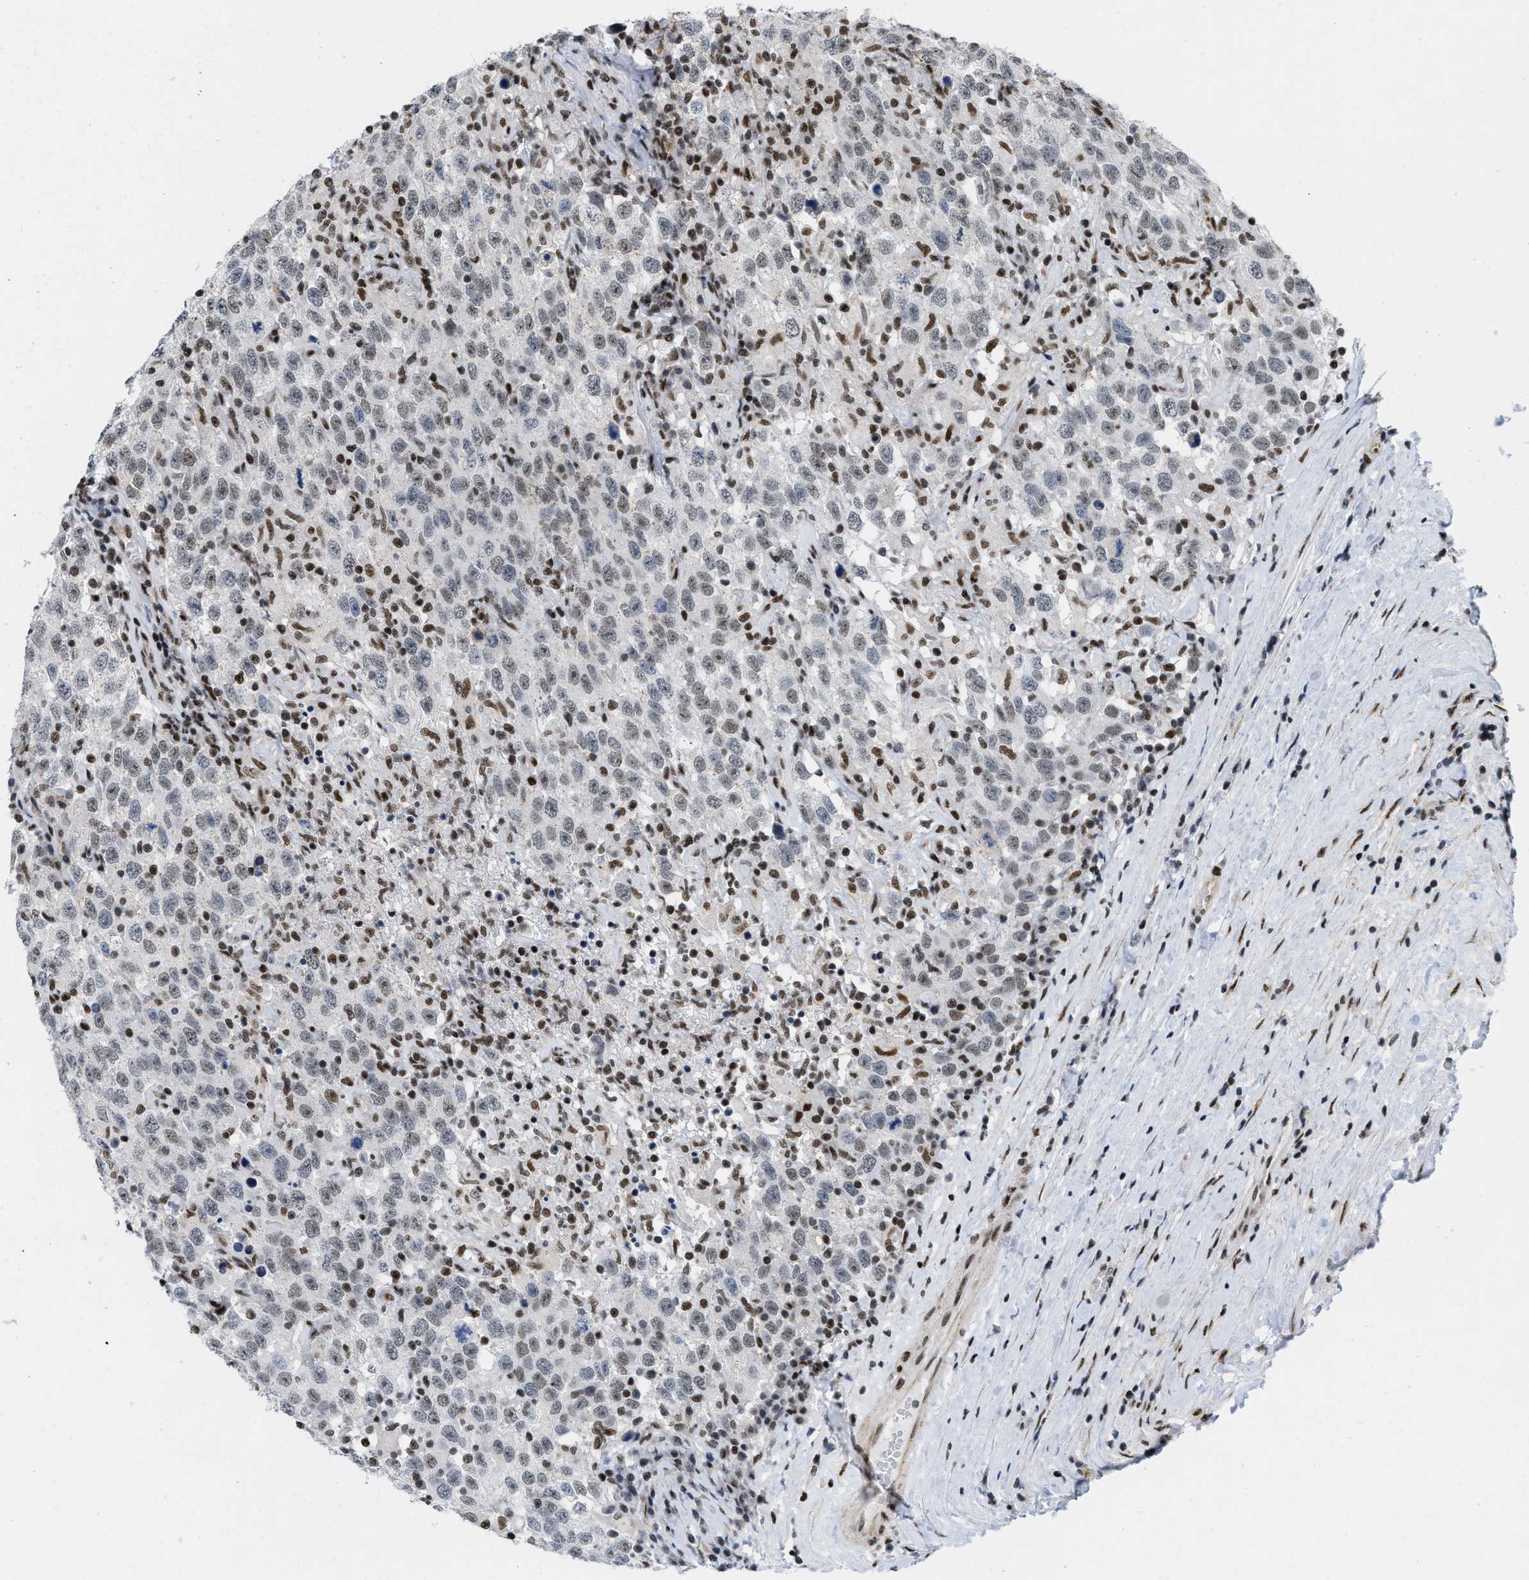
{"staining": {"intensity": "weak", "quantity": "<25%", "location": "nuclear"}, "tissue": "testis cancer", "cell_type": "Tumor cells", "image_type": "cancer", "snomed": [{"axis": "morphology", "description": "Seminoma, NOS"}, {"axis": "topography", "description": "Testis"}], "caption": "Immunohistochemical staining of human testis cancer (seminoma) reveals no significant staining in tumor cells. The staining was performed using DAB to visualize the protein expression in brown, while the nuclei were stained in blue with hematoxylin (Magnification: 20x).", "gene": "MIER1", "patient": {"sex": "male", "age": 41}}